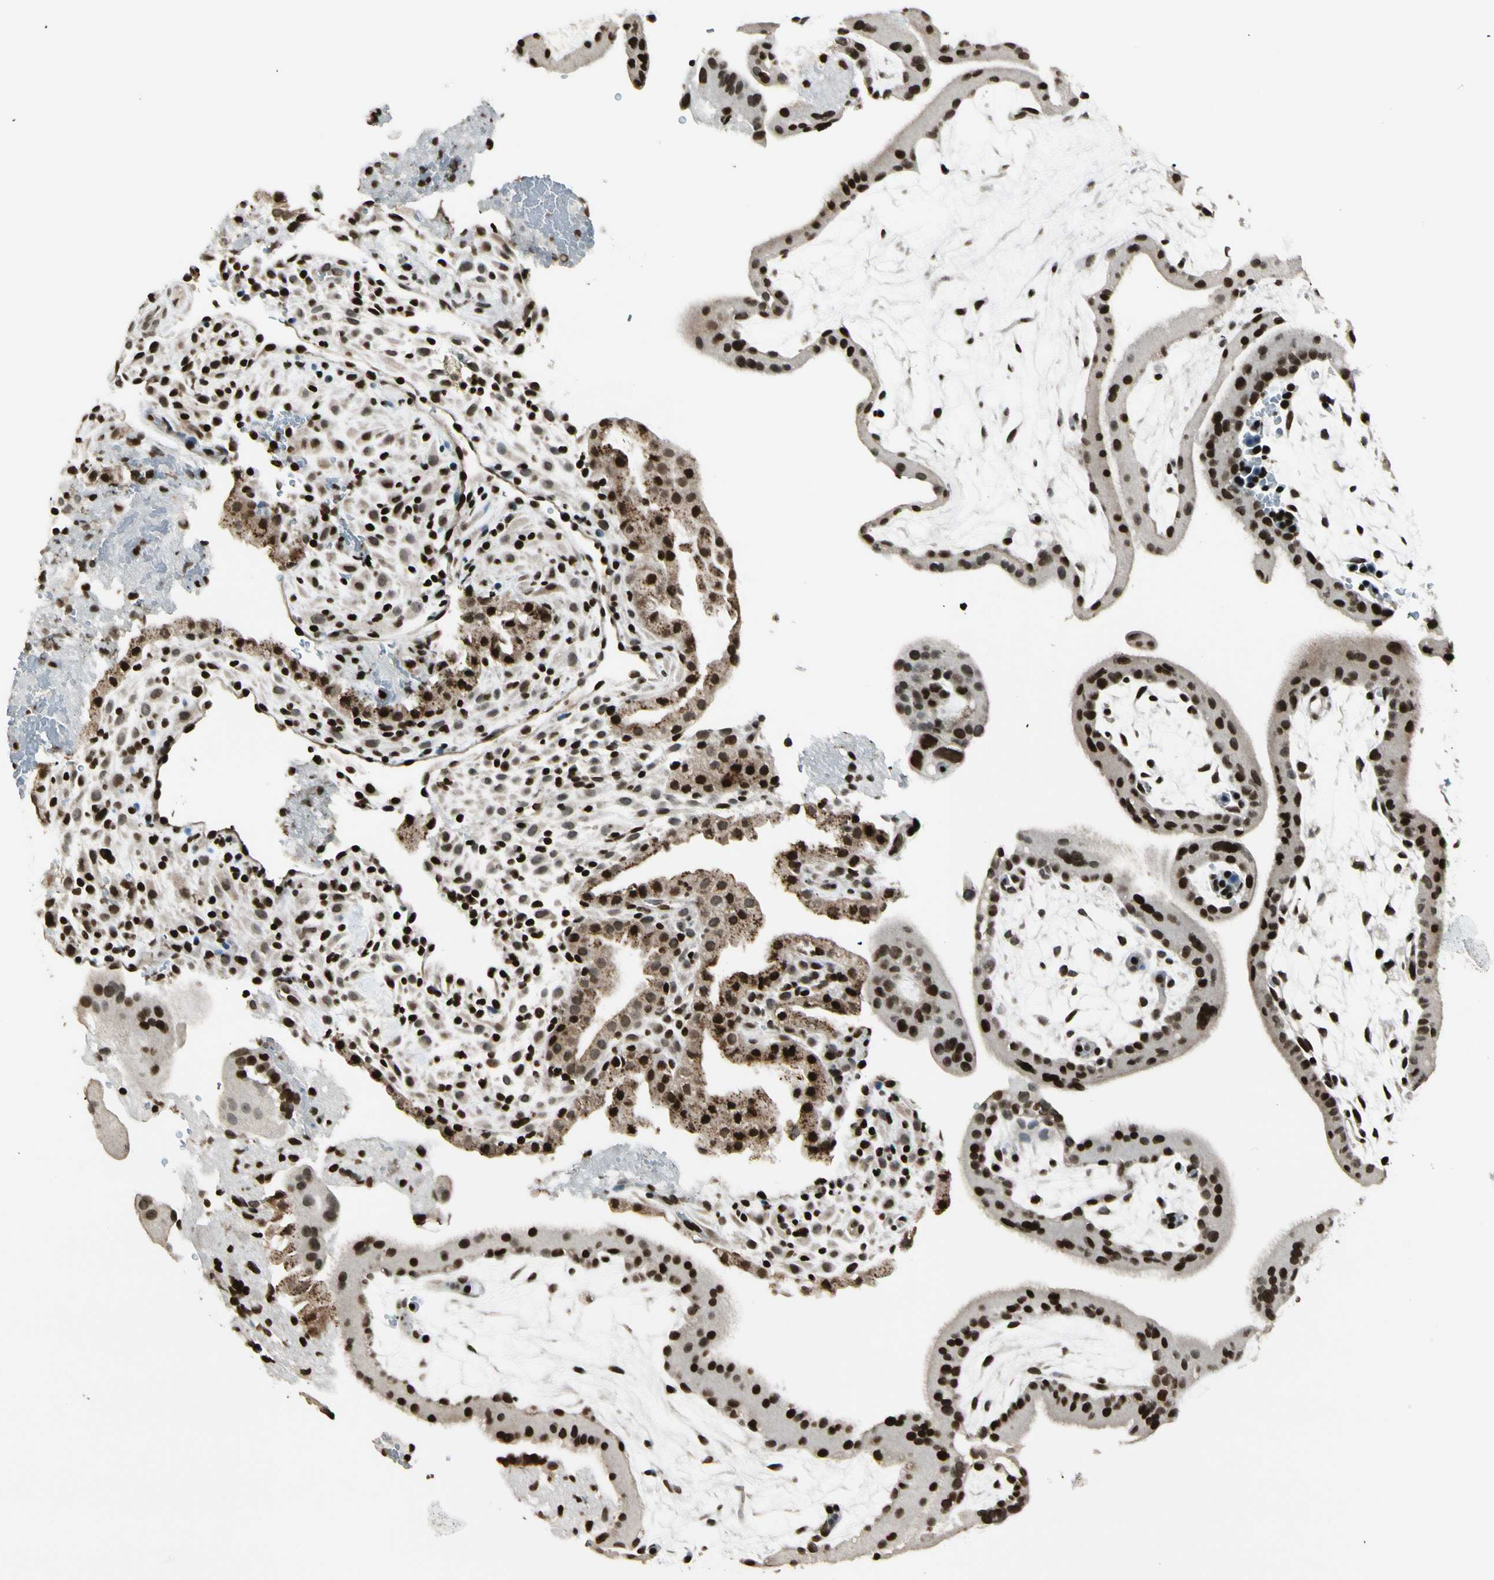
{"staining": {"intensity": "moderate", "quantity": ">75%", "location": "nuclear"}, "tissue": "placenta", "cell_type": "Decidual cells", "image_type": "normal", "snomed": [{"axis": "morphology", "description": "Normal tissue, NOS"}, {"axis": "topography", "description": "Placenta"}], "caption": "Immunohistochemical staining of benign human placenta reveals medium levels of moderate nuclear expression in approximately >75% of decidual cells.", "gene": "TSHZ3", "patient": {"sex": "female", "age": 19}}